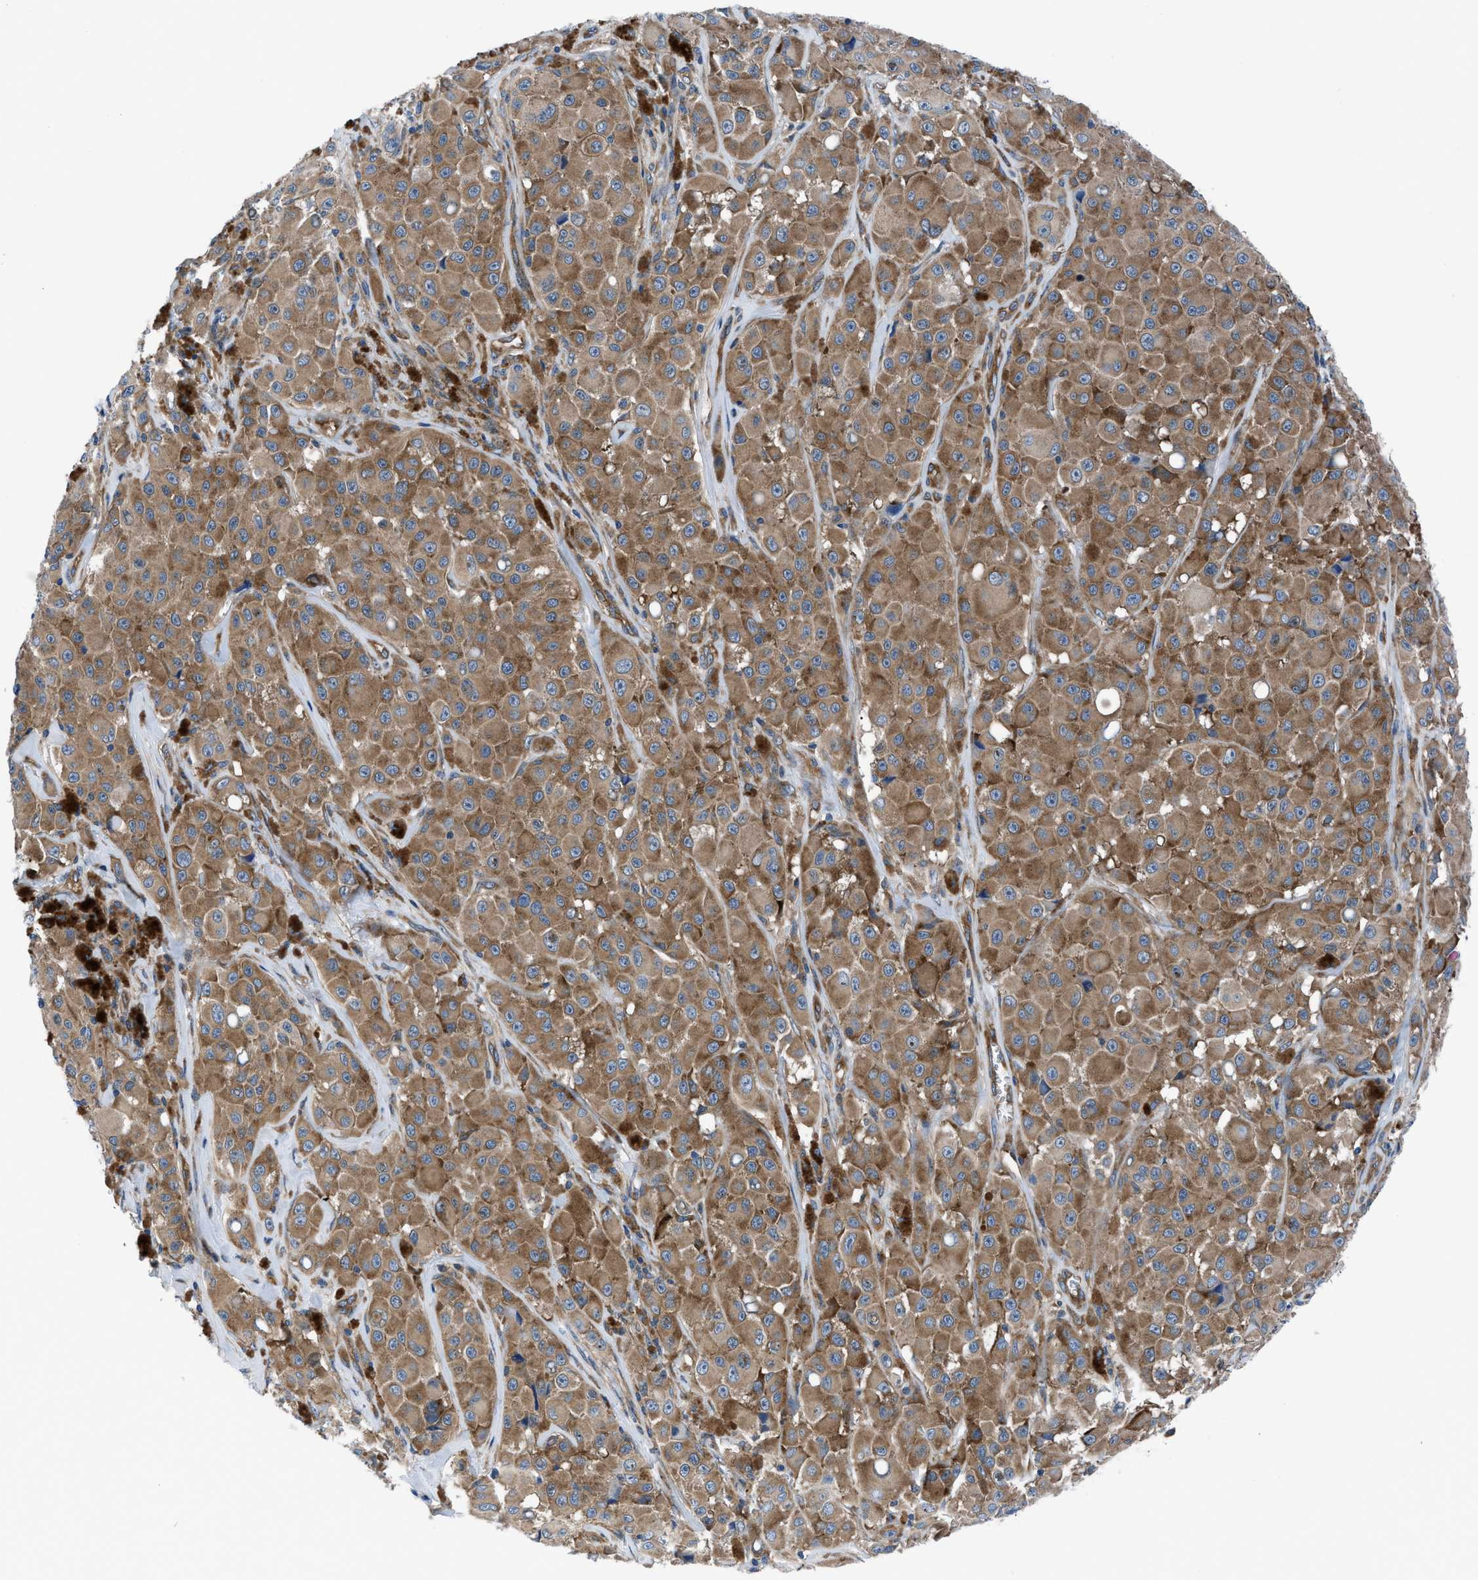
{"staining": {"intensity": "moderate", "quantity": ">75%", "location": "cytoplasmic/membranous"}, "tissue": "melanoma", "cell_type": "Tumor cells", "image_type": "cancer", "snomed": [{"axis": "morphology", "description": "Malignant melanoma, NOS"}, {"axis": "topography", "description": "Skin"}], "caption": "Protein positivity by IHC reveals moderate cytoplasmic/membranous expression in about >75% of tumor cells in melanoma. The protein is stained brown, and the nuclei are stained in blue (DAB (3,3'-diaminobenzidine) IHC with brightfield microscopy, high magnification).", "gene": "TRIP4", "patient": {"sex": "male", "age": 84}}